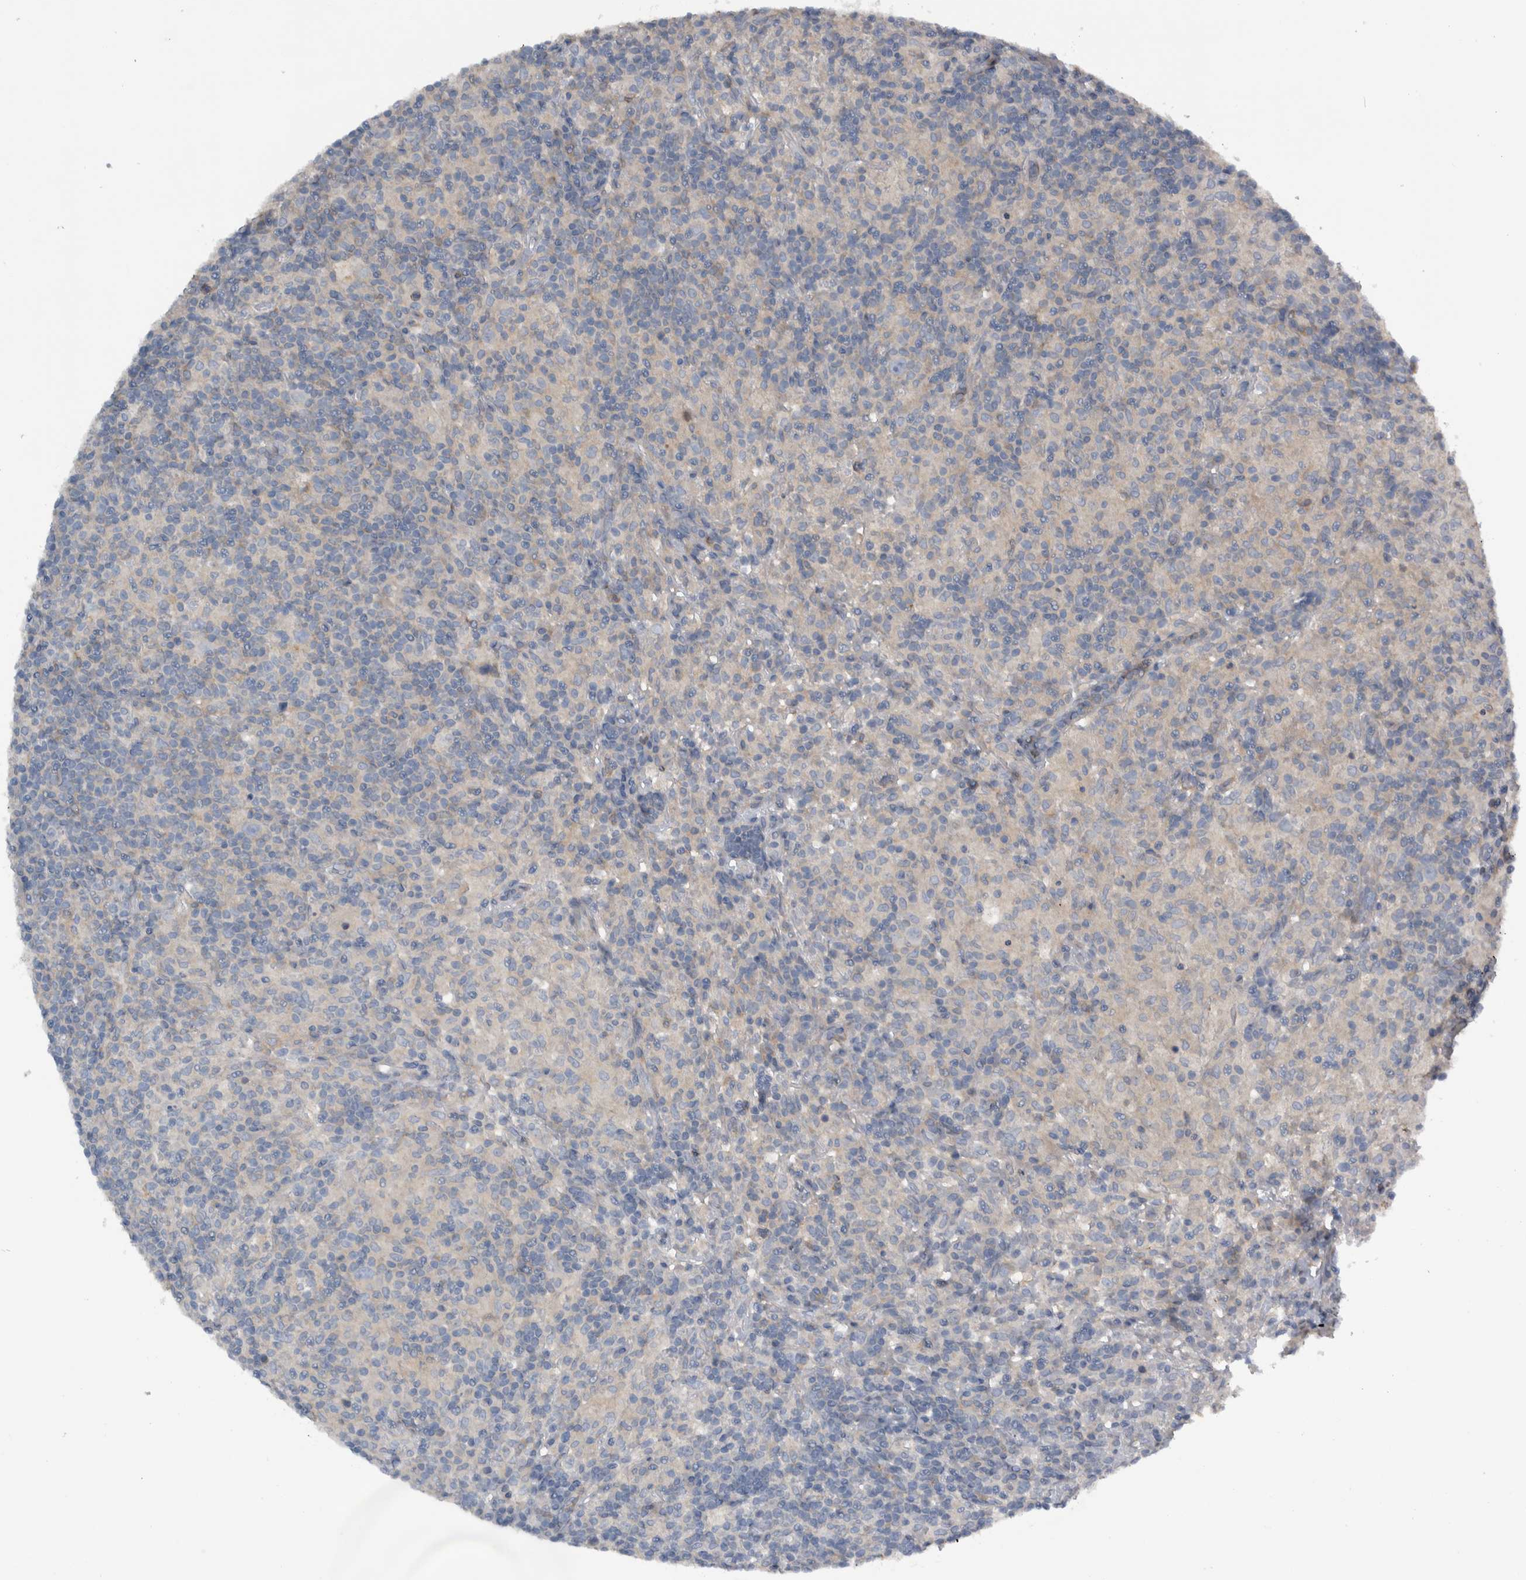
{"staining": {"intensity": "negative", "quantity": "none", "location": "none"}, "tissue": "lymphoma", "cell_type": "Tumor cells", "image_type": "cancer", "snomed": [{"axis": "morphology", "description": "Hodgkin's disease, NOS"}, {"axis": "topography", "description": "Lymph node"}], "caption": "Immunohistochemistry (IHC) of Hodgkin's disease exhibits no staining in tumor cells.", "gene": "NT5C2", "patient": {"sex": "male", "age": 70}}